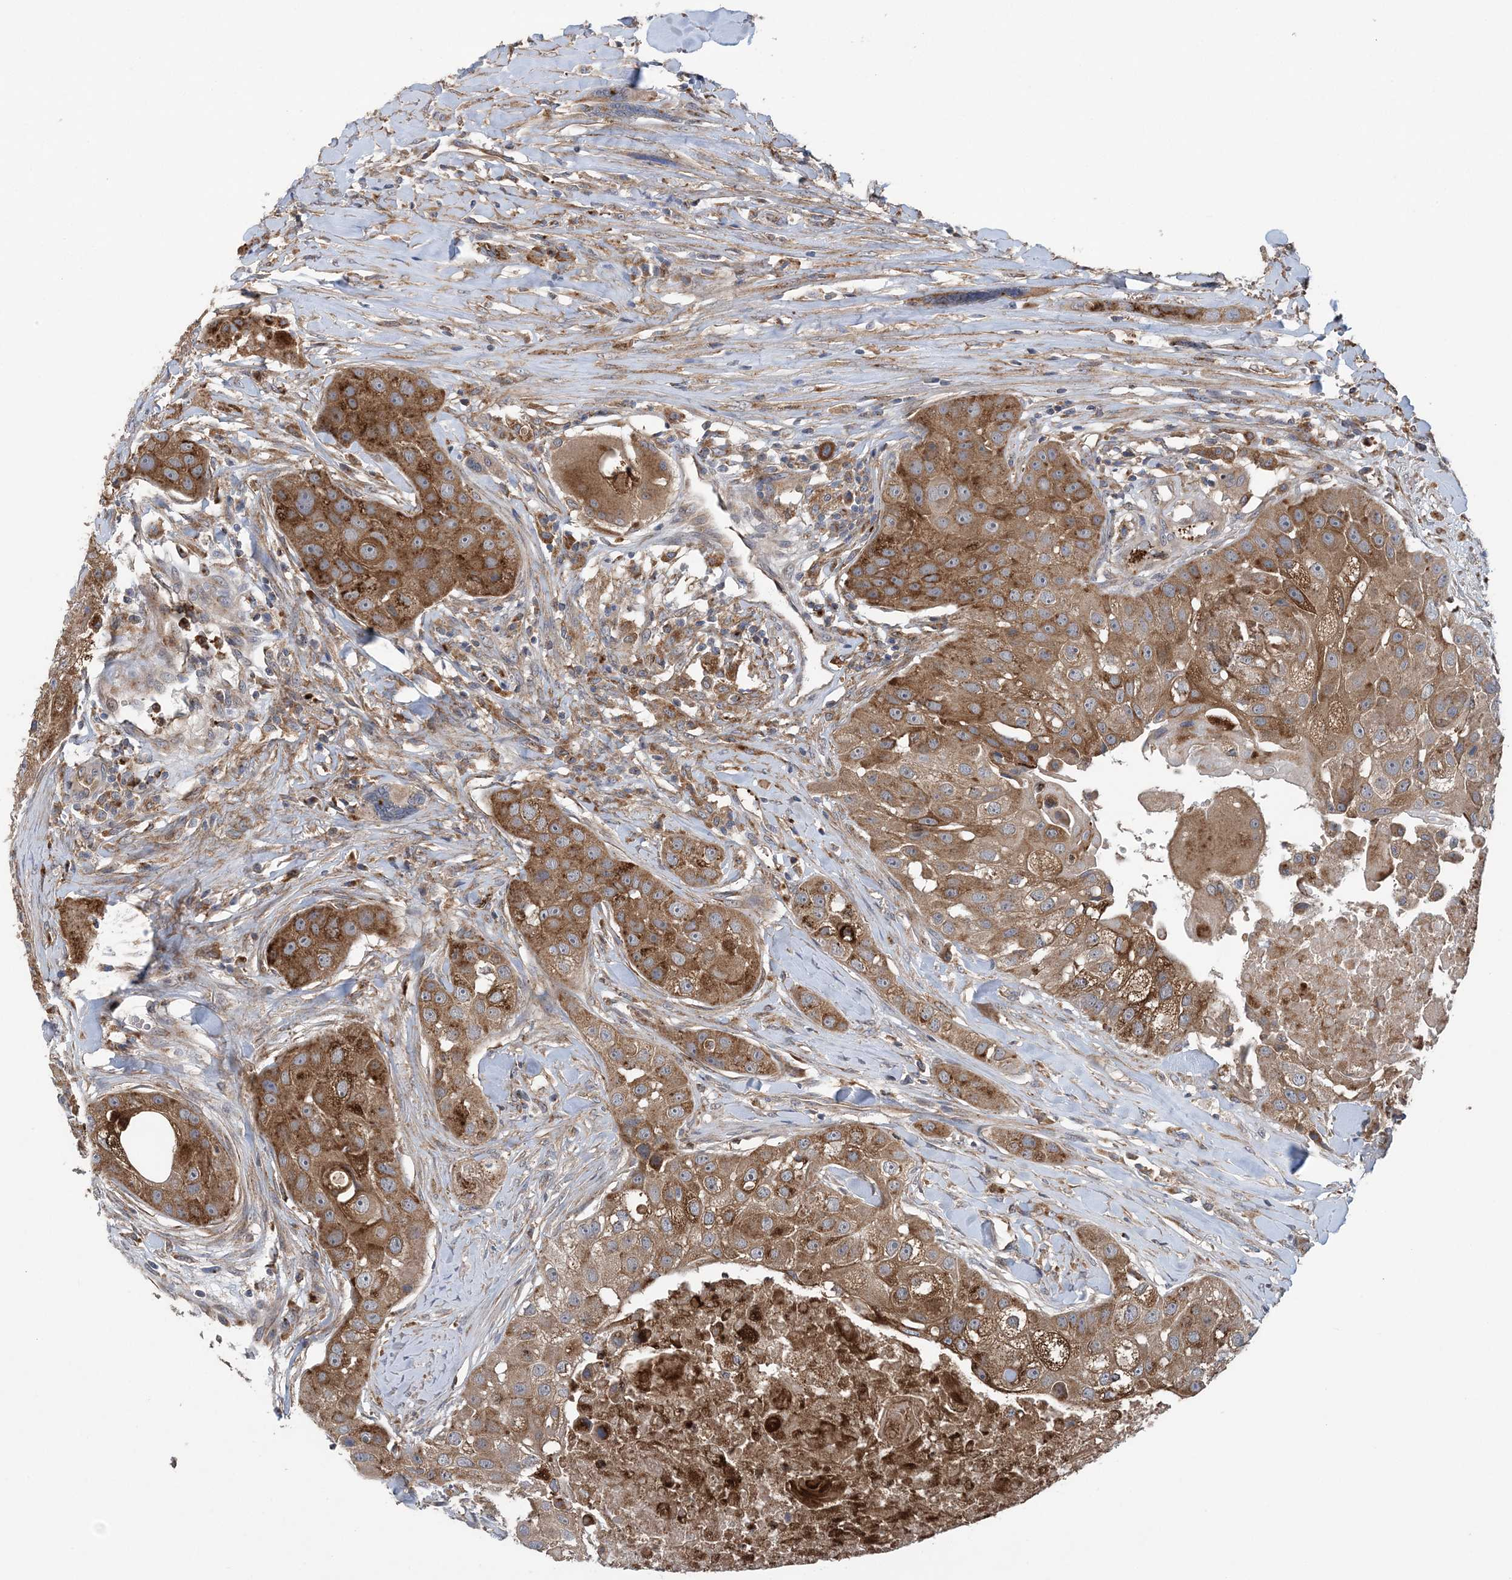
{"staining": {"intensity": "moderate", "quantity": ">75%", "location": "cytoplasmic/membranous"}, "tissue": "head and neck cancer", "cell_type": "Tumor cells", "image_type": "cancer", "snomed": [{"axis": "morphology", "description": "Normal tissue, NOS"}, {"axis": "morphology", "description": "Squamous cell carcinoma, NOS"}, {"axis": "topography", "description": "Skeletal muscle"}, {"axis": "topography", "description": "Head-Neck"}], "caption": "Approximately >75% of tumor cells in squamous cell carcinoma (head and neck) exhibit moderate cytoplasmic/membranous protein staining as visualized by brown immunohistochemical staining.", "gene": "PTTG1IP", "patient": {"sex": "male", "age": 51}}